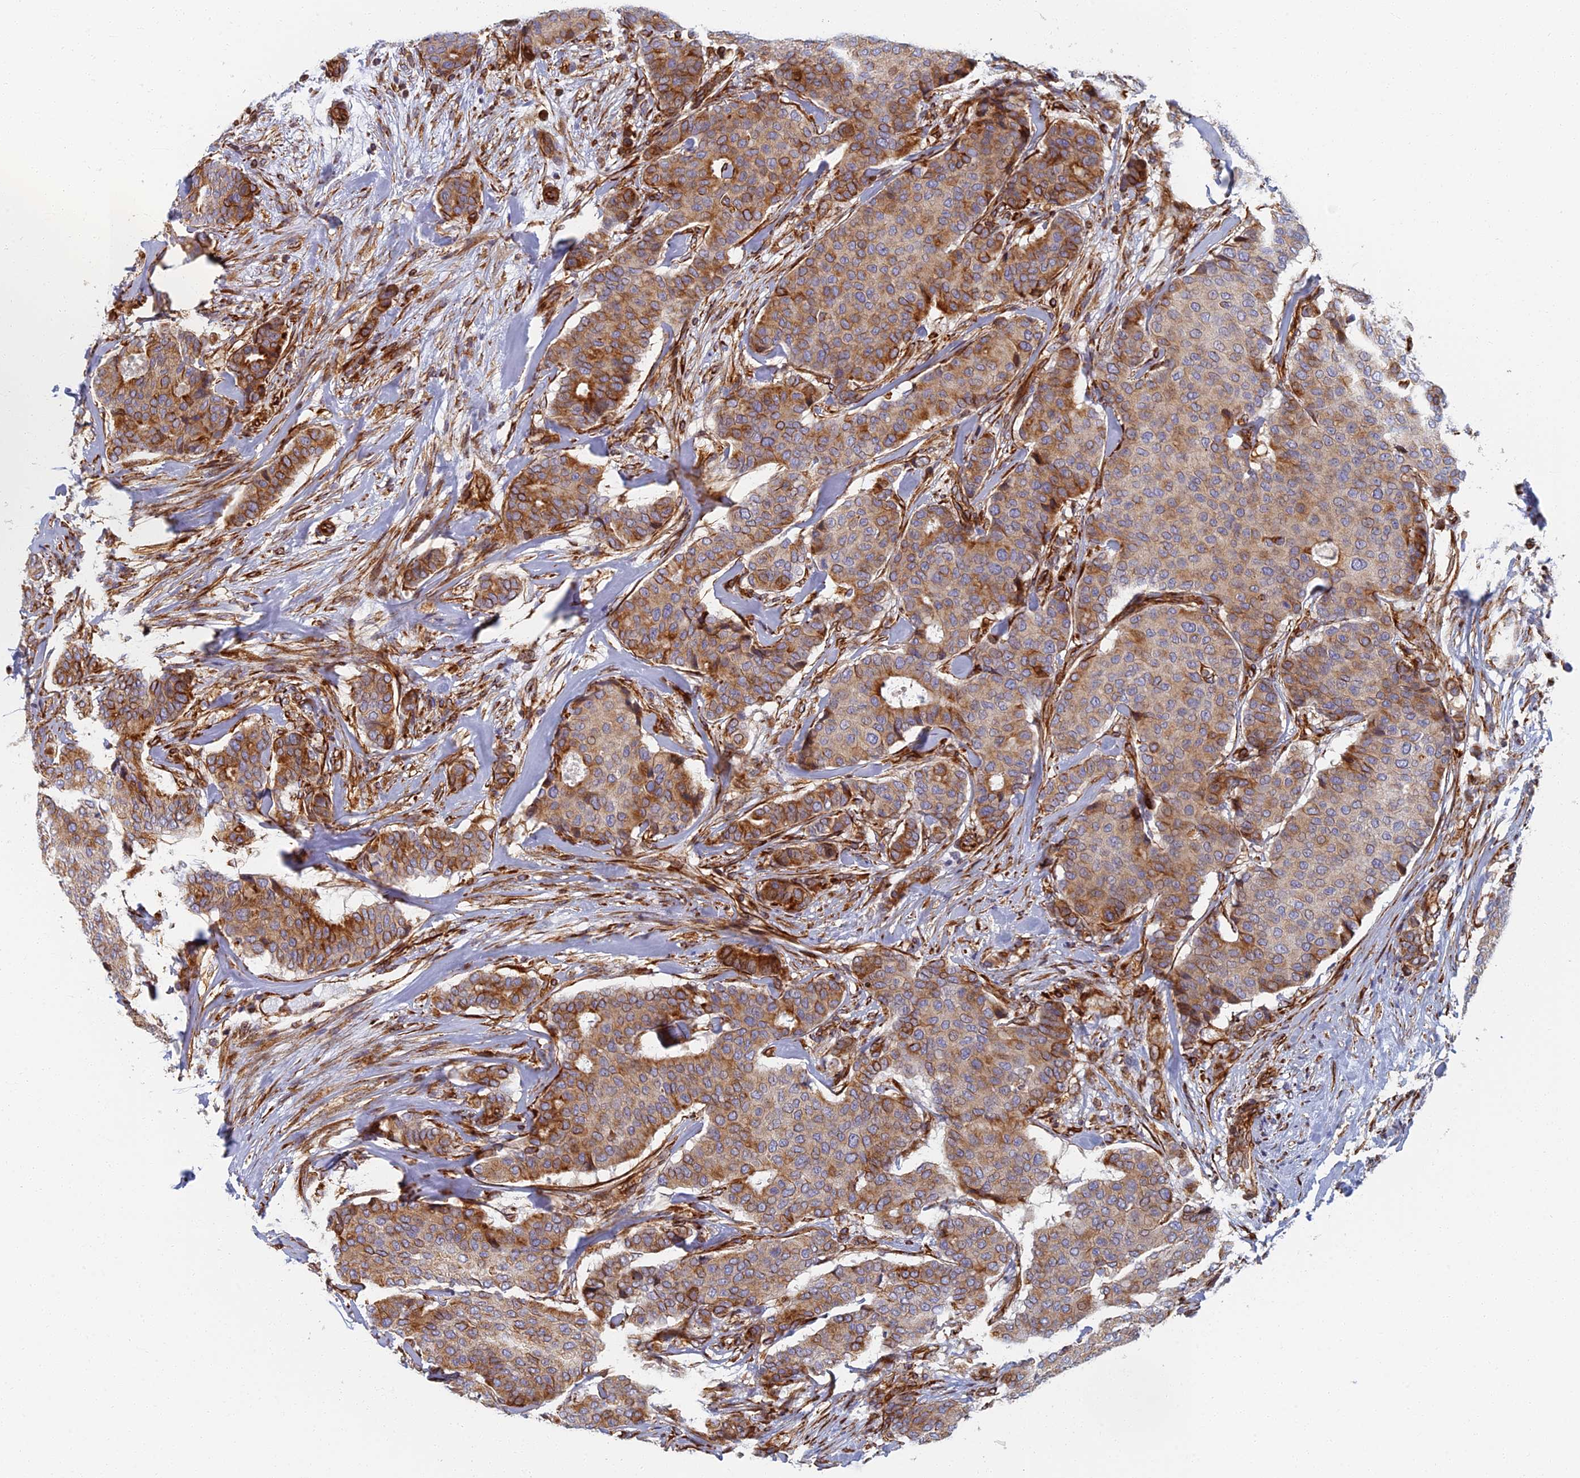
{"staining": {"intensity": "strong", "quantity": "25%-75%", "location": "cytoplasmic/membranous"}, "tissue": "breast cancer", "cell_type": "Tumor cells", "image_type": "cancer", "snomed": [{"axis": "morphology", "description": "Duct carcinoma"}, {"axis": "topography", "description": "Breast"}], "caption": "A photomicrograph showing strong cytoplasmic/membranous staining in approximately 25%-75% of tumor cells in intraductal carcinoma (breast), as visualized by brown immunohistochemical staining.", "gene": "ABCB10", "patient": {"sex": "female", "age": 75}}